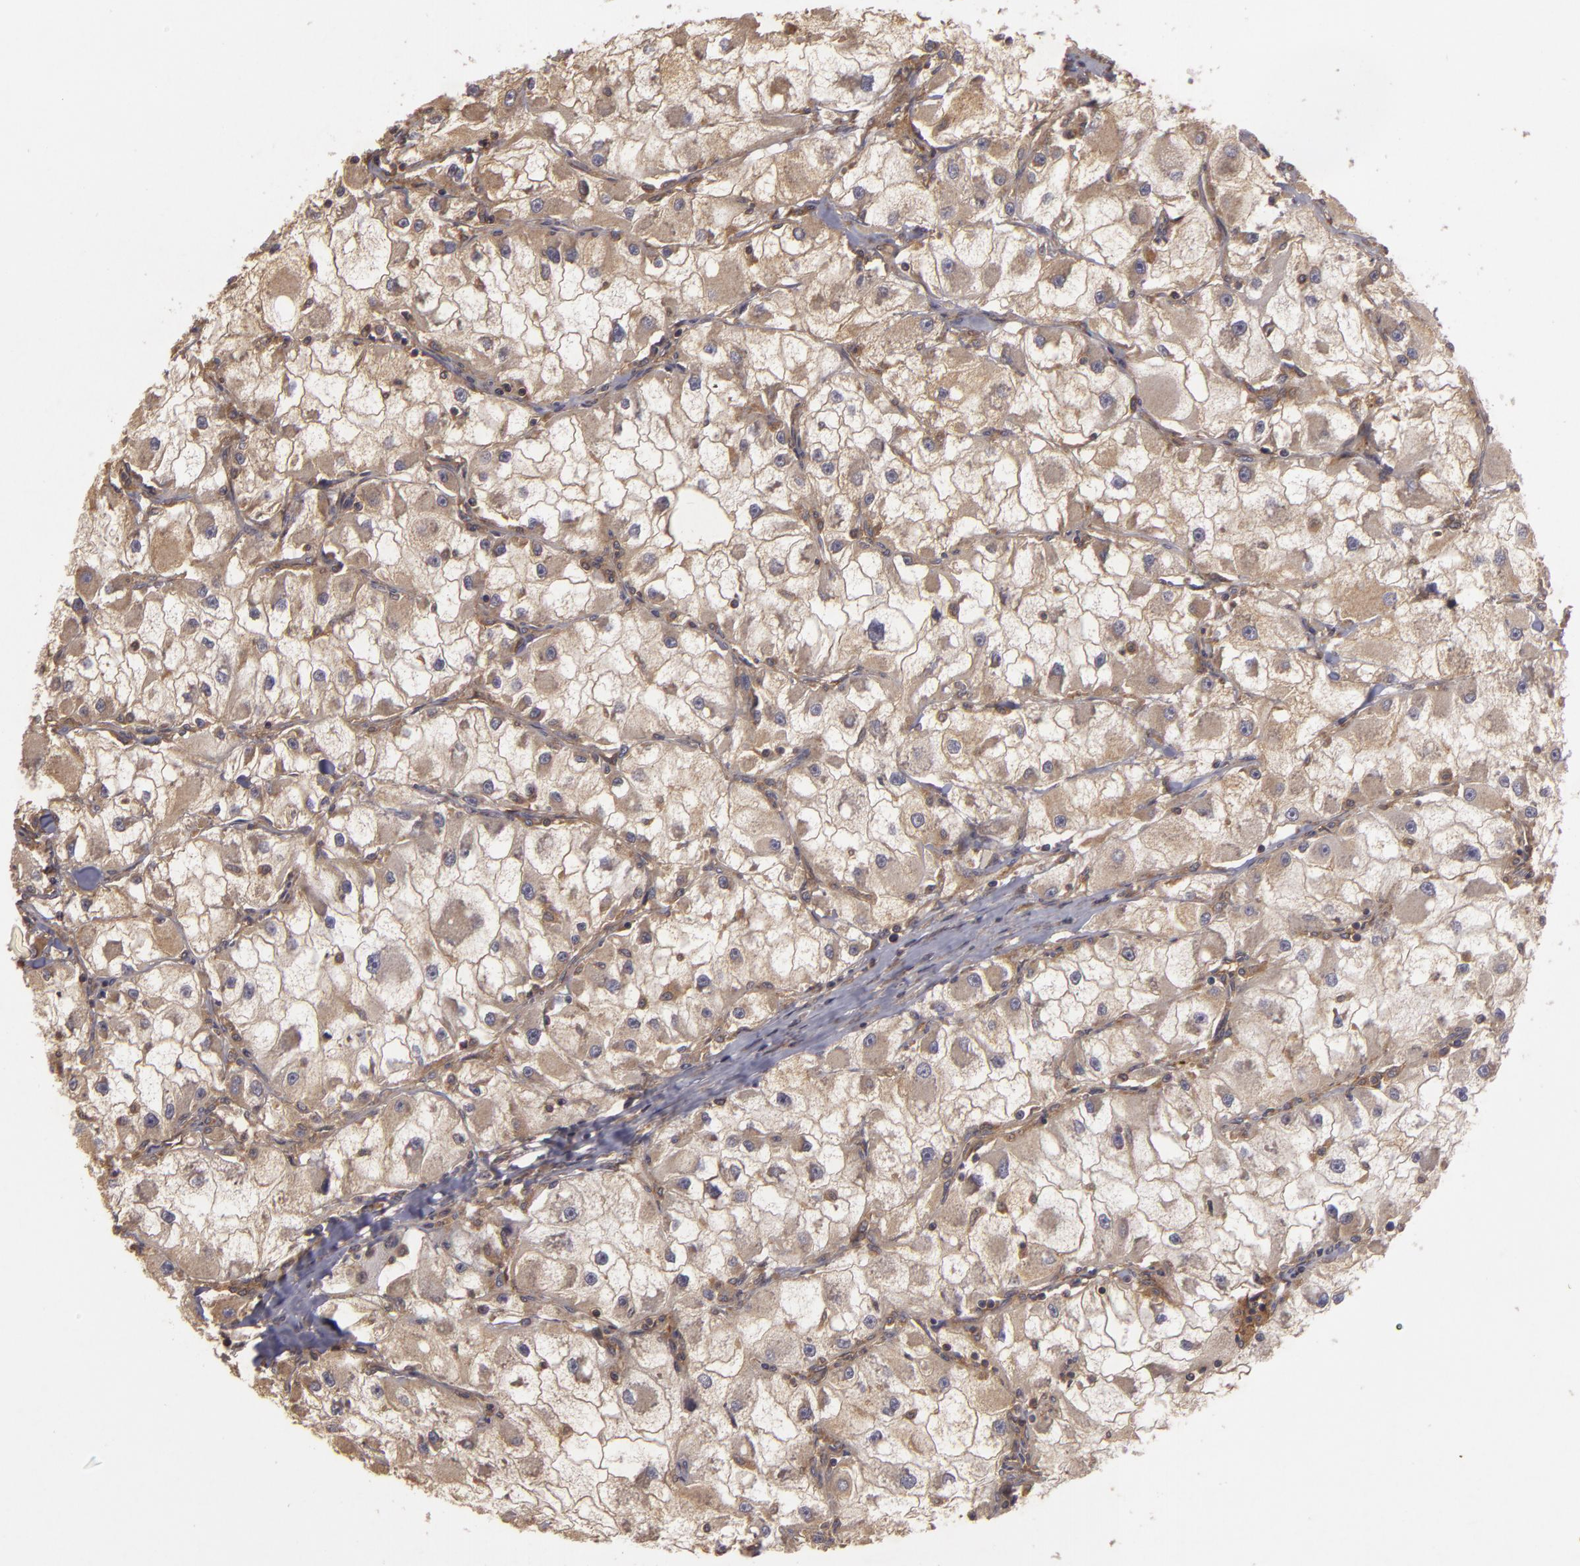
{"staining": {"intensity": "strong", "quantity": ">75%", "location": "cytoplasmic/membranous"}, "tissue": "renal cancer", "cell_type": "Tumor cells", "image_type": "cancer", "snomed": [{"axis": "morphology", "description": "Adenocarcinoma, NOS"}, {"axis": "topography", "description": "Kidney"}], "caption": "Brown immunohistochemical staining in human adenocarcinoma (renal) reveals strong cytoplasmic/membranous staining in about >75% of tumor cells.", "gene": "HRAS", "patient": {"sex": "female", "age": 73}}